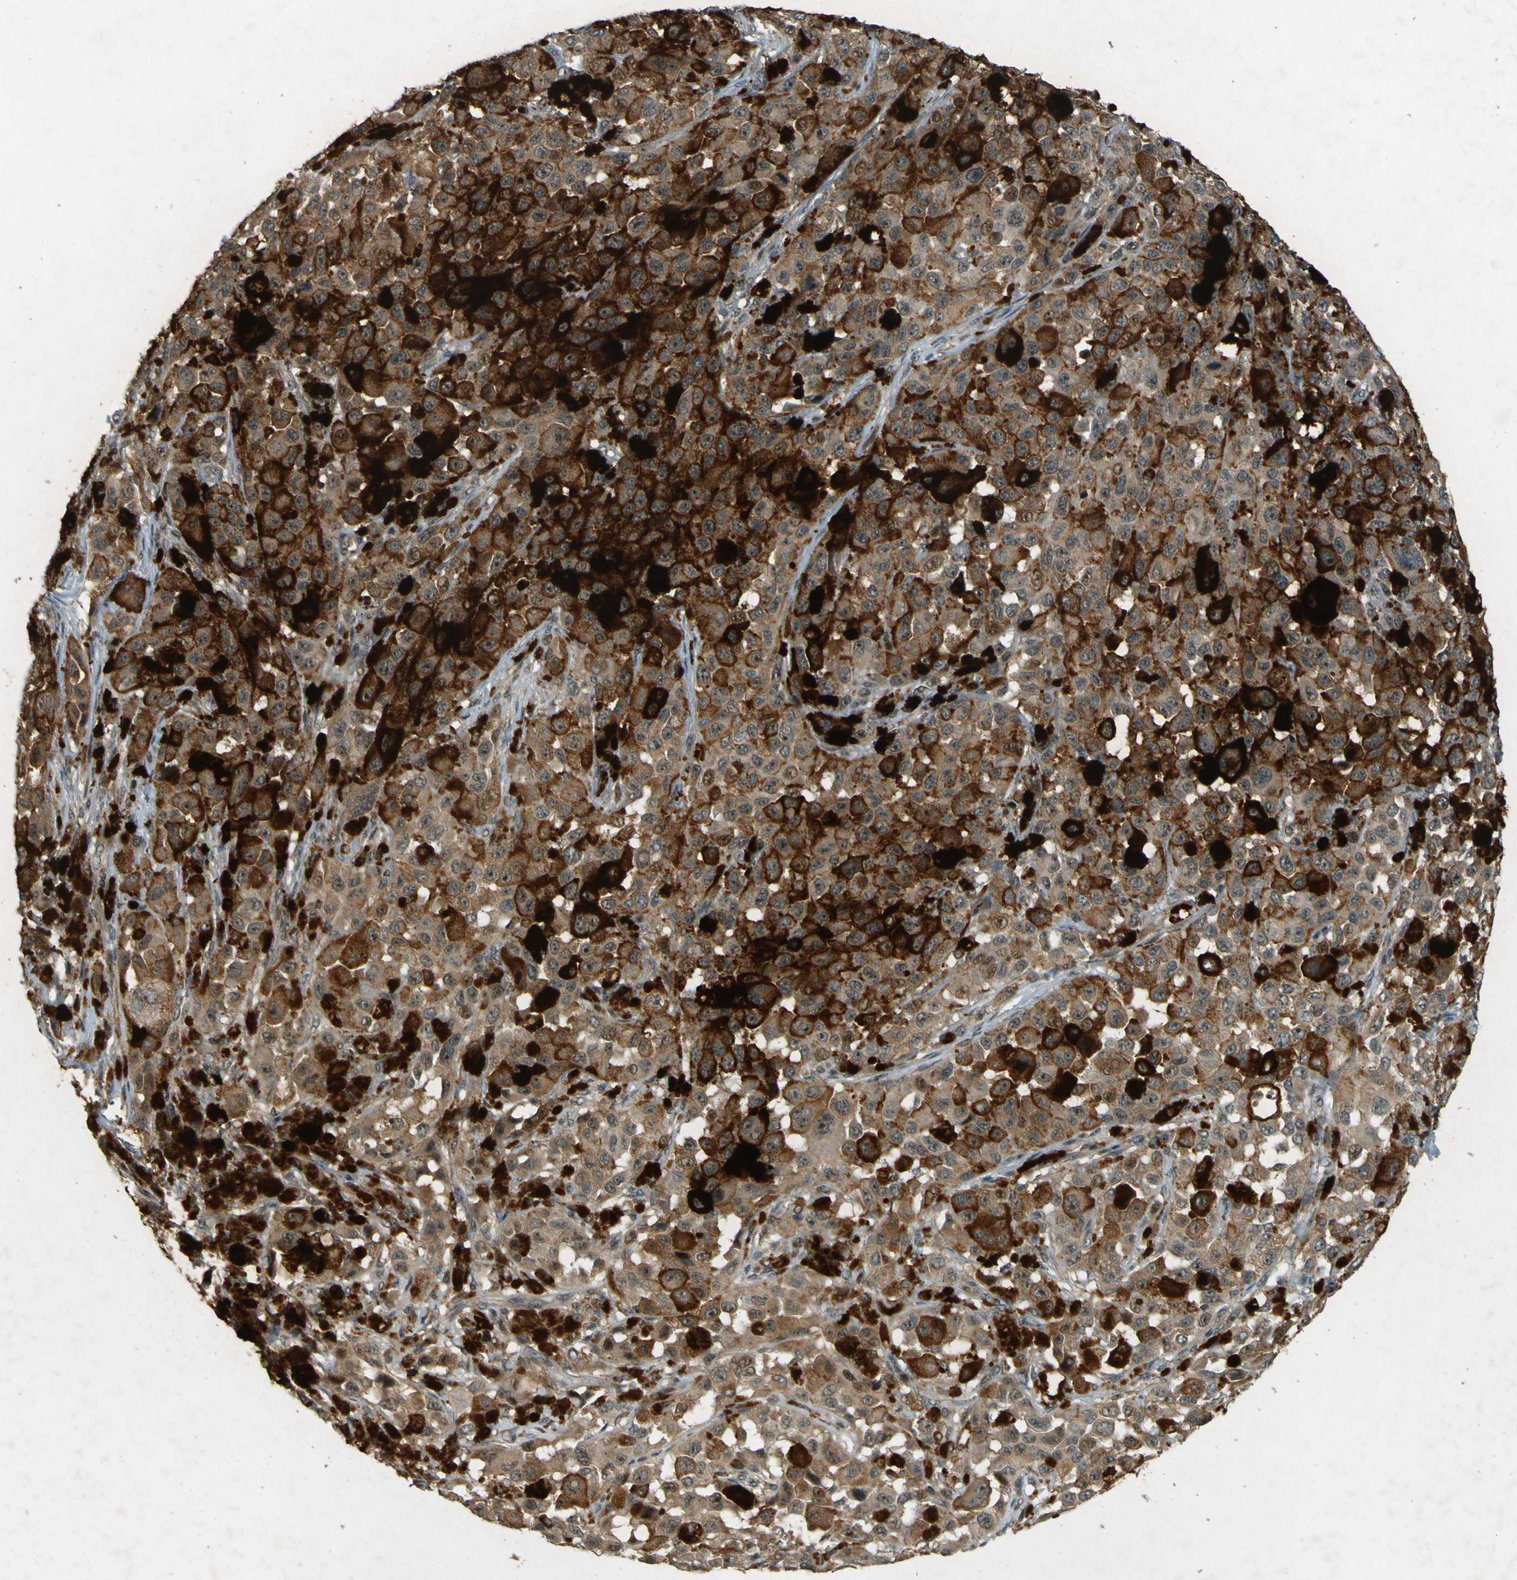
{"staining": {"intensity": "weak", "quantity": ">75%", "location": "cytoplasmic/membranous,nuclear"}, "tissue": "melanoma", "cell_type": "Tumor cells", "image_type": "cancer", "snomed": [{"axis": "morphology", "description": "Malignant melanoma, NOS"}, {"axis": "topography", "description": "Skin"}], "caption": "Human melanoma stained with a brown dye demonstrates weak cytoplasmic/membranous and nuclear positive expression in about >75% of tumor cells.", "gene": "MPDZ", "patient": {"sex": "male", "age": 96}}